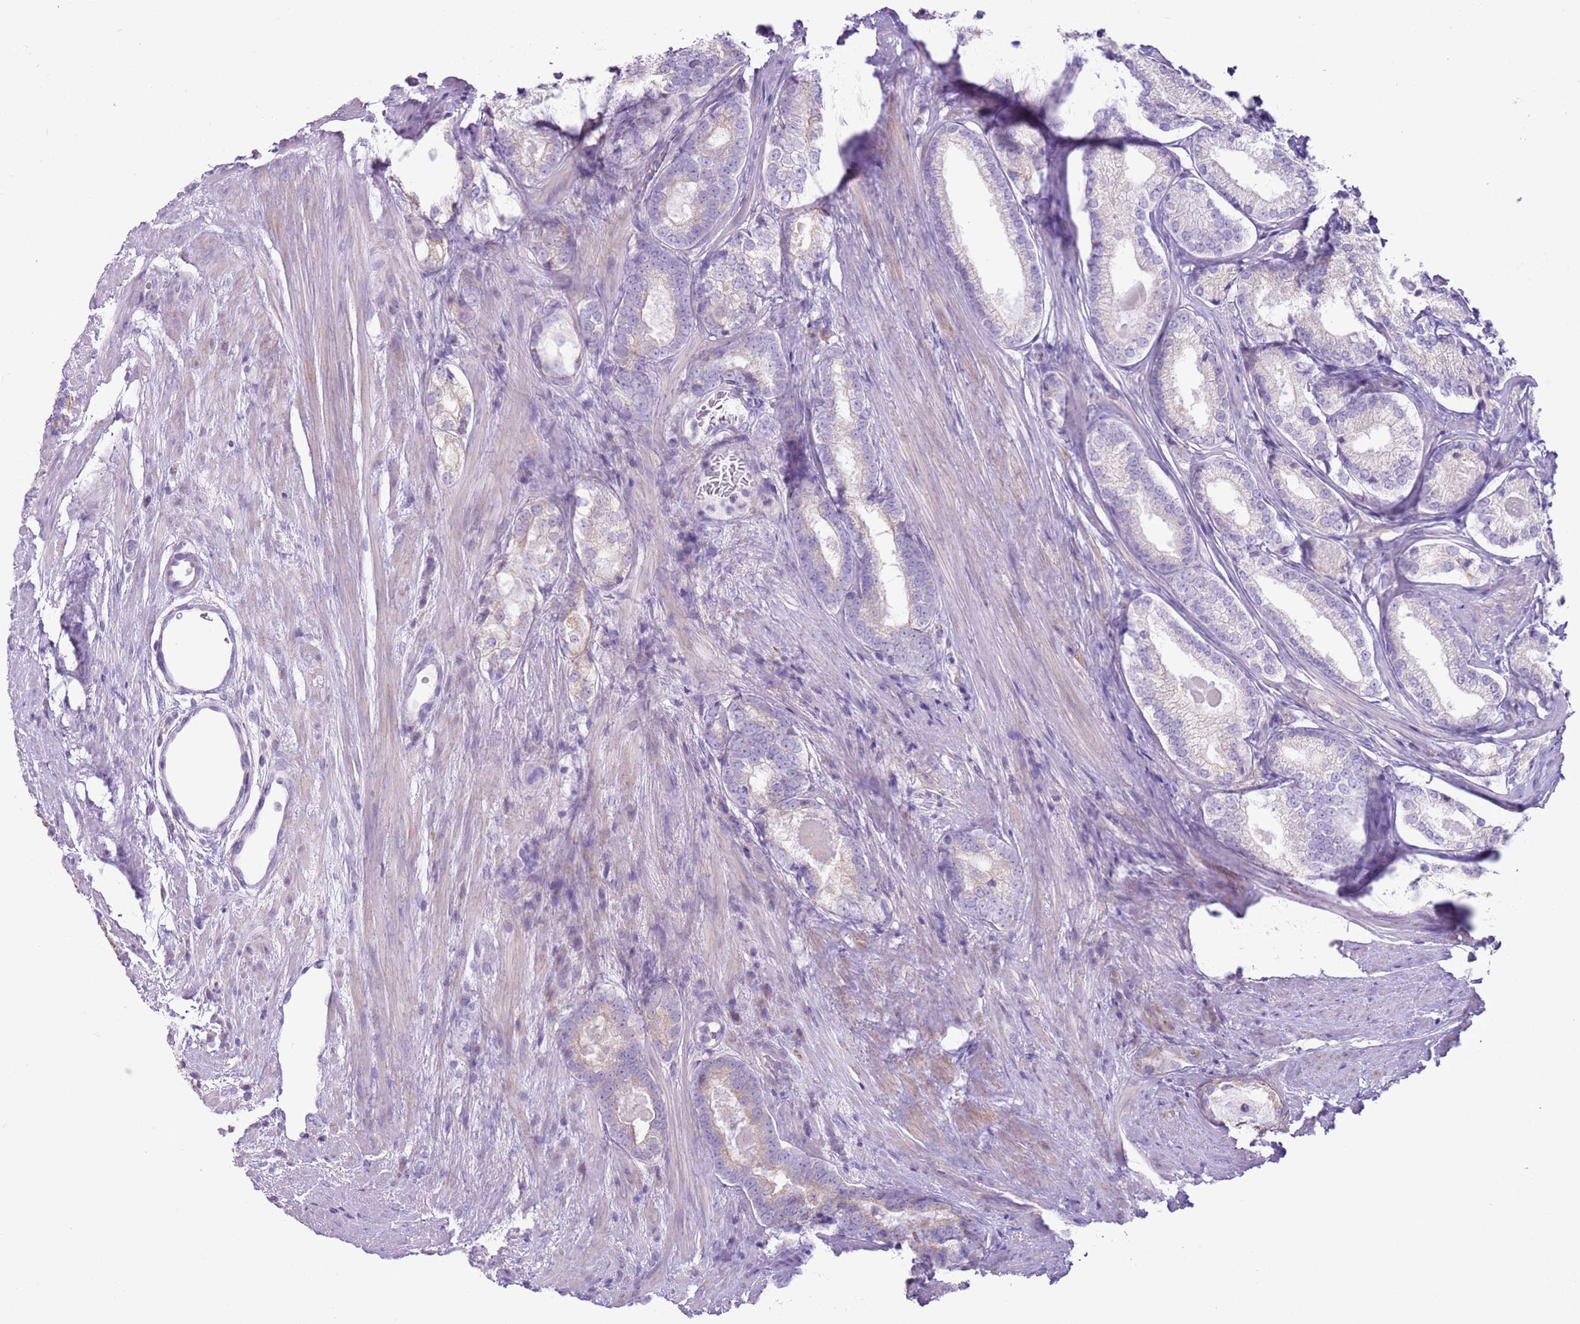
{"staining": {"intensity": "weak", "quantity": "<25%", "location": "cytoplasmic/membranous"}, "tissue": "prostate cancer", "cell_type": "Tumor cells", "image_type": "cancer", "snomed": [{"axis": "morphology", "description": "Adenocarcinoma, Low grade"}, {"axis": "topography", "description": "Prostate"}], "caption": "There is no significant staining in tumor cells of prostate adenocarcinoma (low-grade). Nuclei are stained in blue.", "gene": "OAF", "patient": {"sex": "male", "age": 68}}